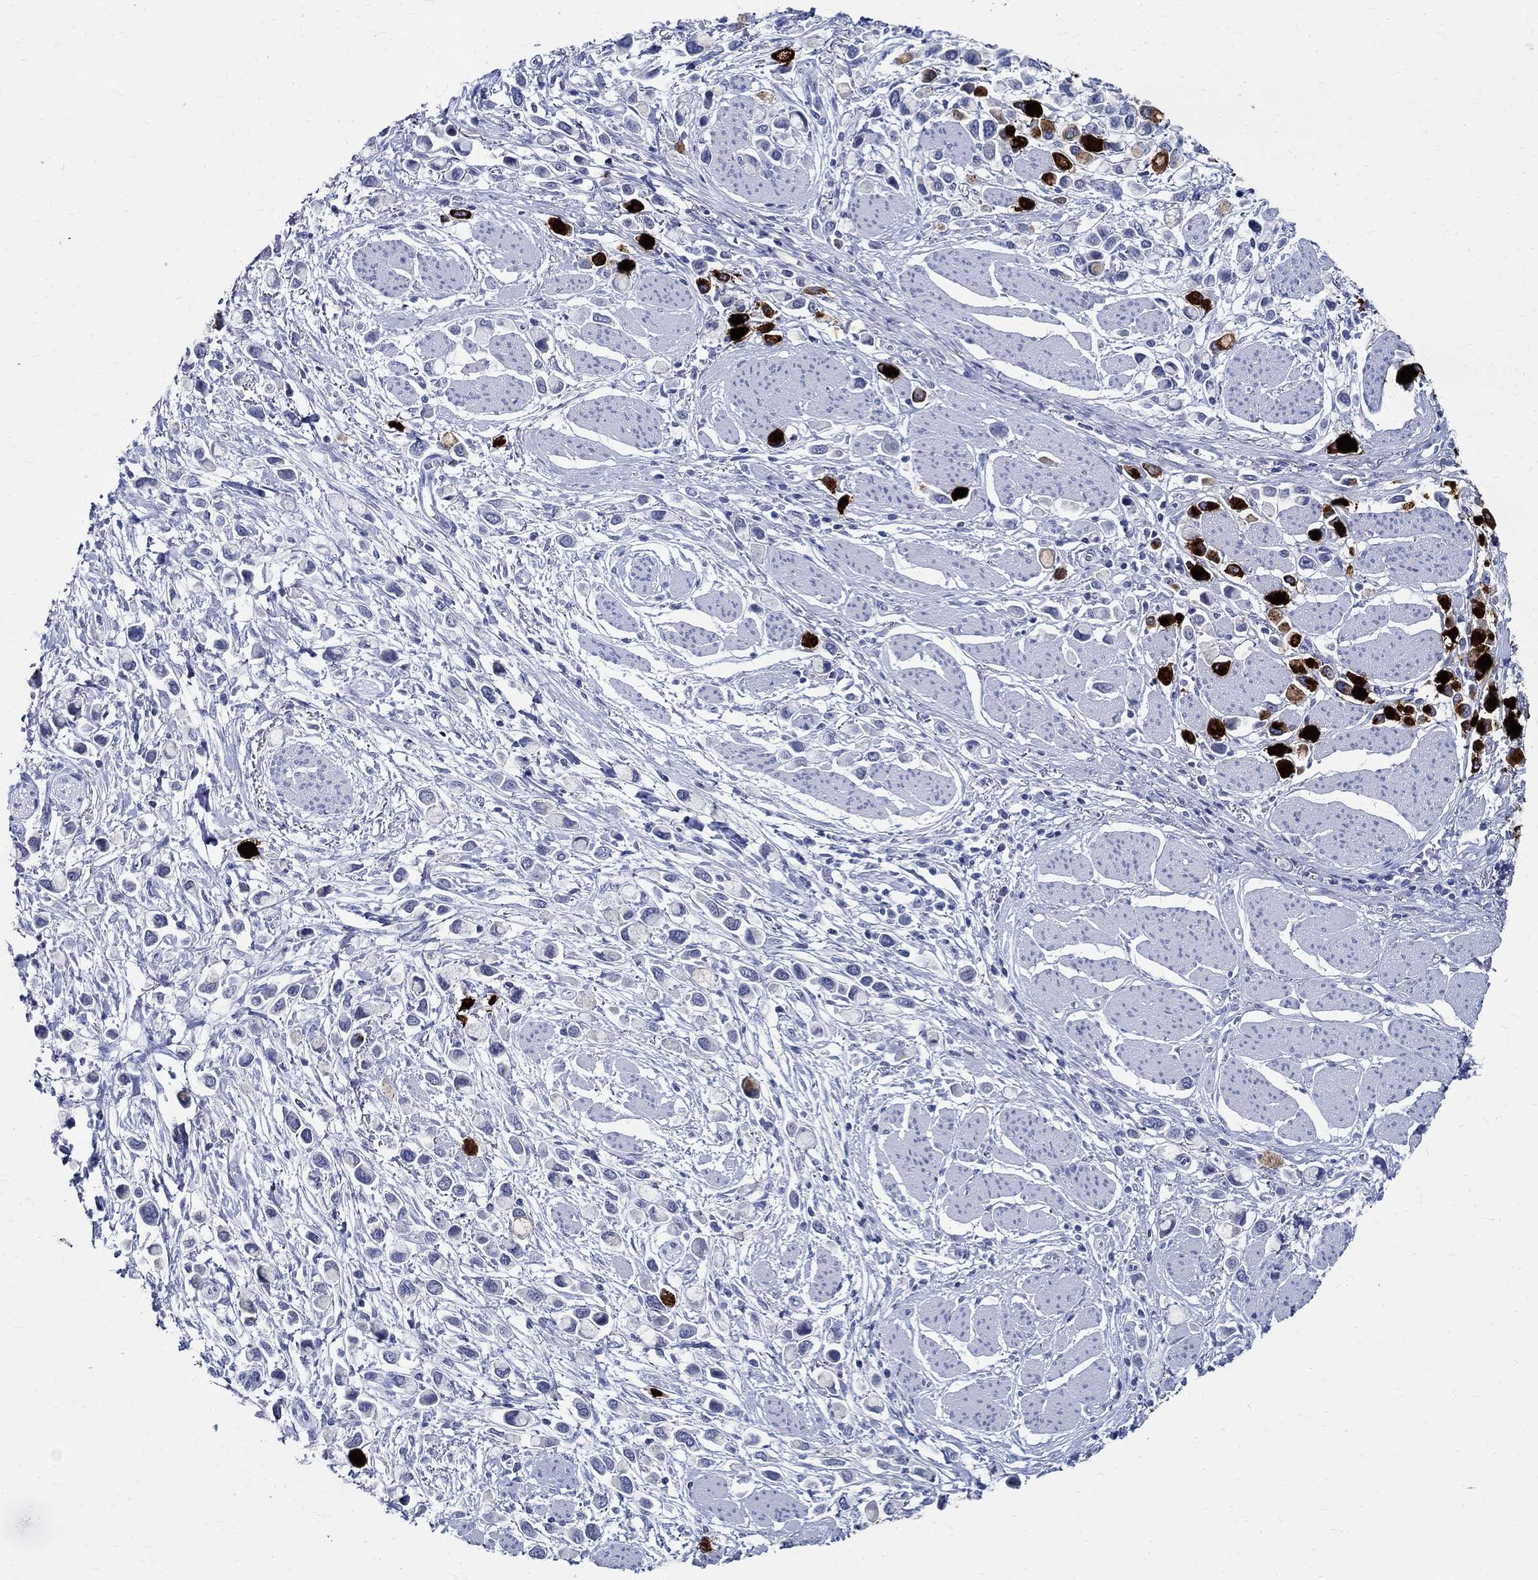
{"staining": {"intensity": "strong", "quantity": "<25%", "location": "cytoplasmic/membranous"}, "tissue": "stomach cancer", "cell_type": "Tumor cells", "image_type": "cancer", "snomed": [{"axis": "morphology", "description": "Adenocarcinoma, NOS"}, {"axis": "topography", "description": "Stomach"}], "caption": "Immunohistochemistry (IHC) of adenocarcinoma (stomach) displays medium levels of strong cytoplasmic/membranous expression in approximately <25% of tumor cells. Ihc stains the protein in brown and the nuclei are stained blue.", "gene": "BSPRY", "patient": {"sex": "female", "age": 81}}